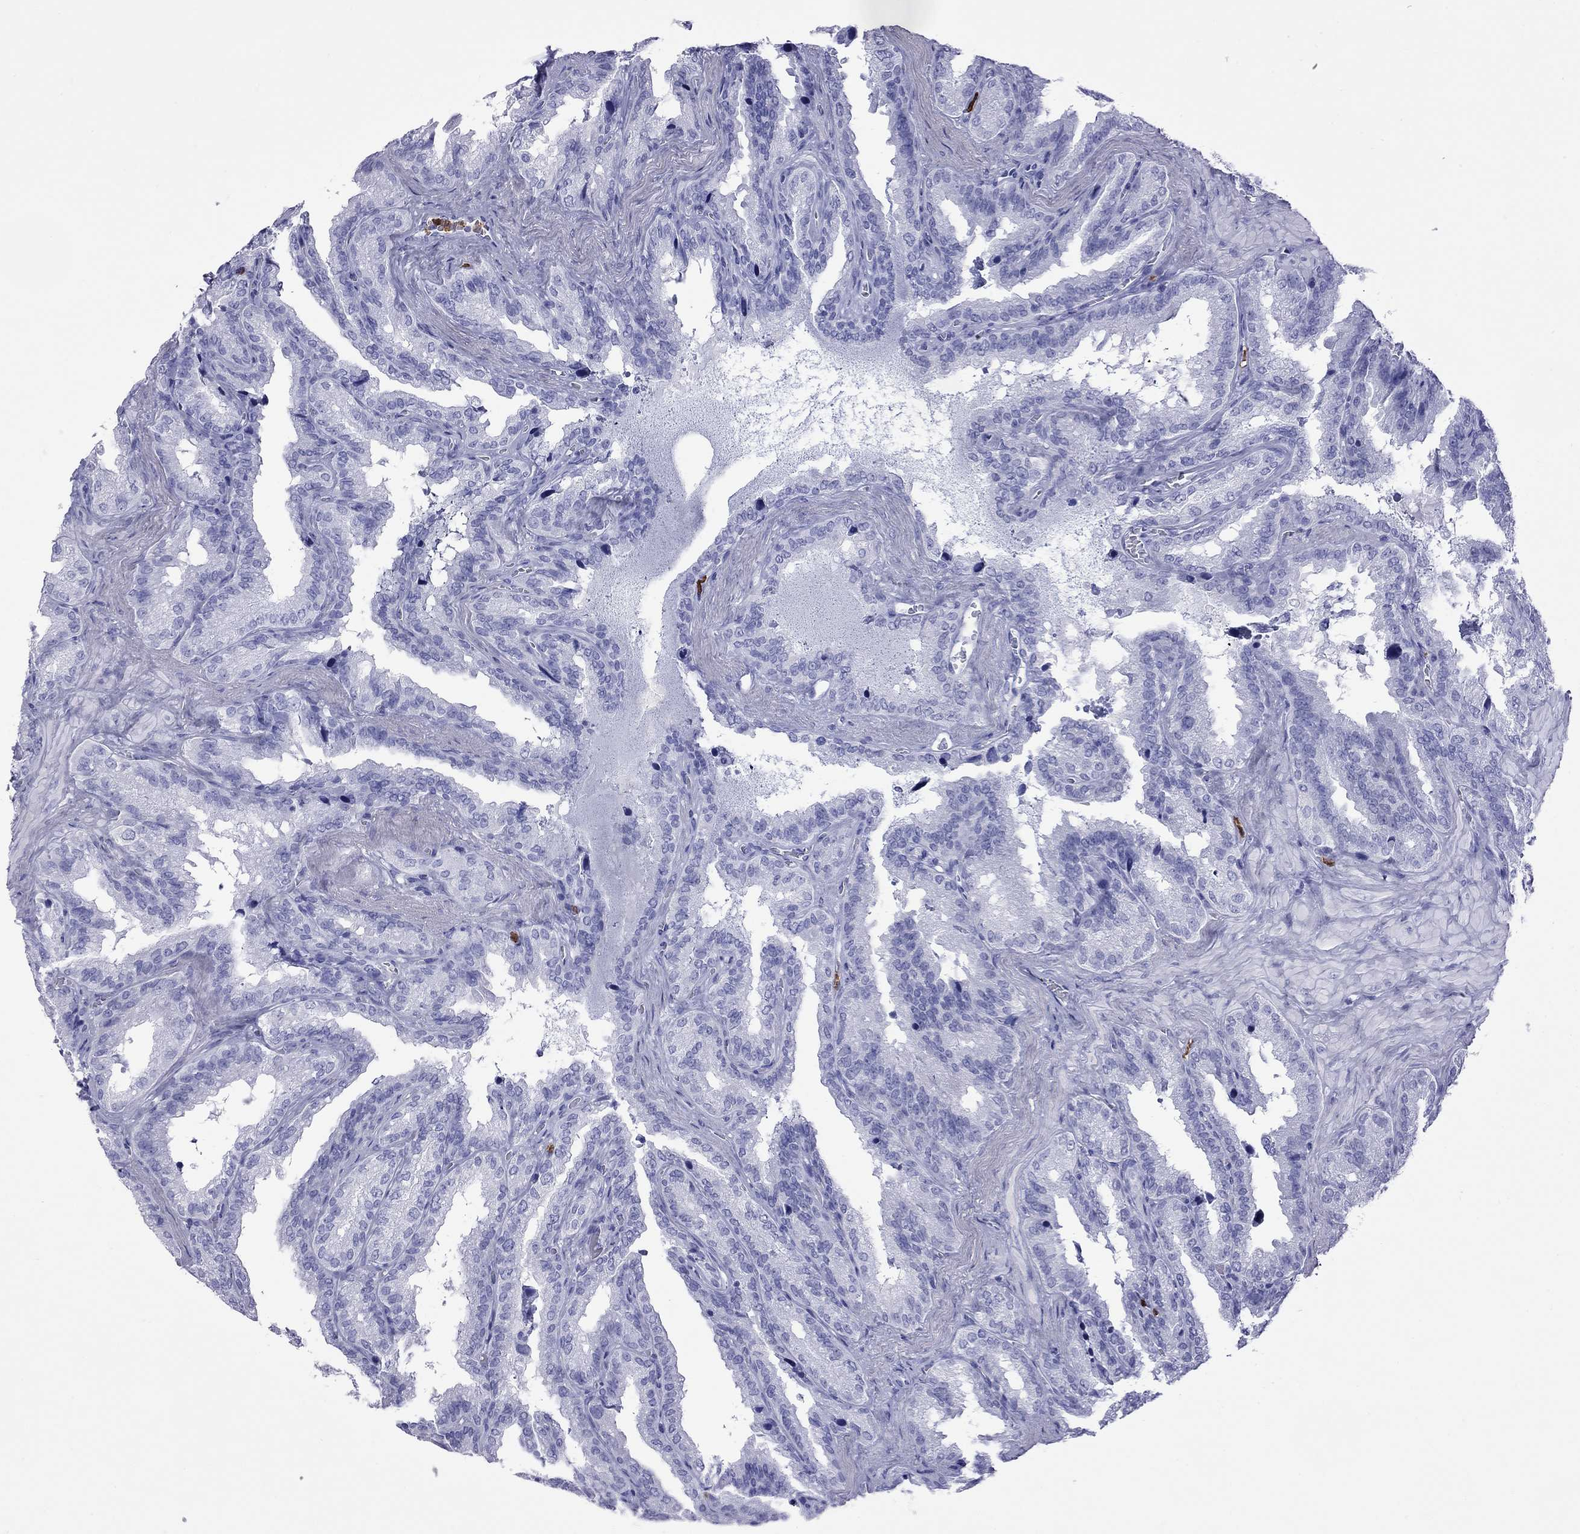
{"staining": {"intensity": "negative", "quantity": "none", "location": "none"}, "tissue": "seminal vesicle", "cell_type": "Glandular cells", "image_type": "normal", "snomed": [{"axis": "morphology", "description": "Normal tissue, NOS"}, {"axis": "topography", "description": "Seminal veicle"}], "caption": "Immunohistochemical staining of normal human seminal vesicle reveals no significant expression in glandular cells. (Brightfield microscopy of DAB IHC at high magnification).", "gene": "SLAMF1", "patient": {"sex": "male", "age": 37}}